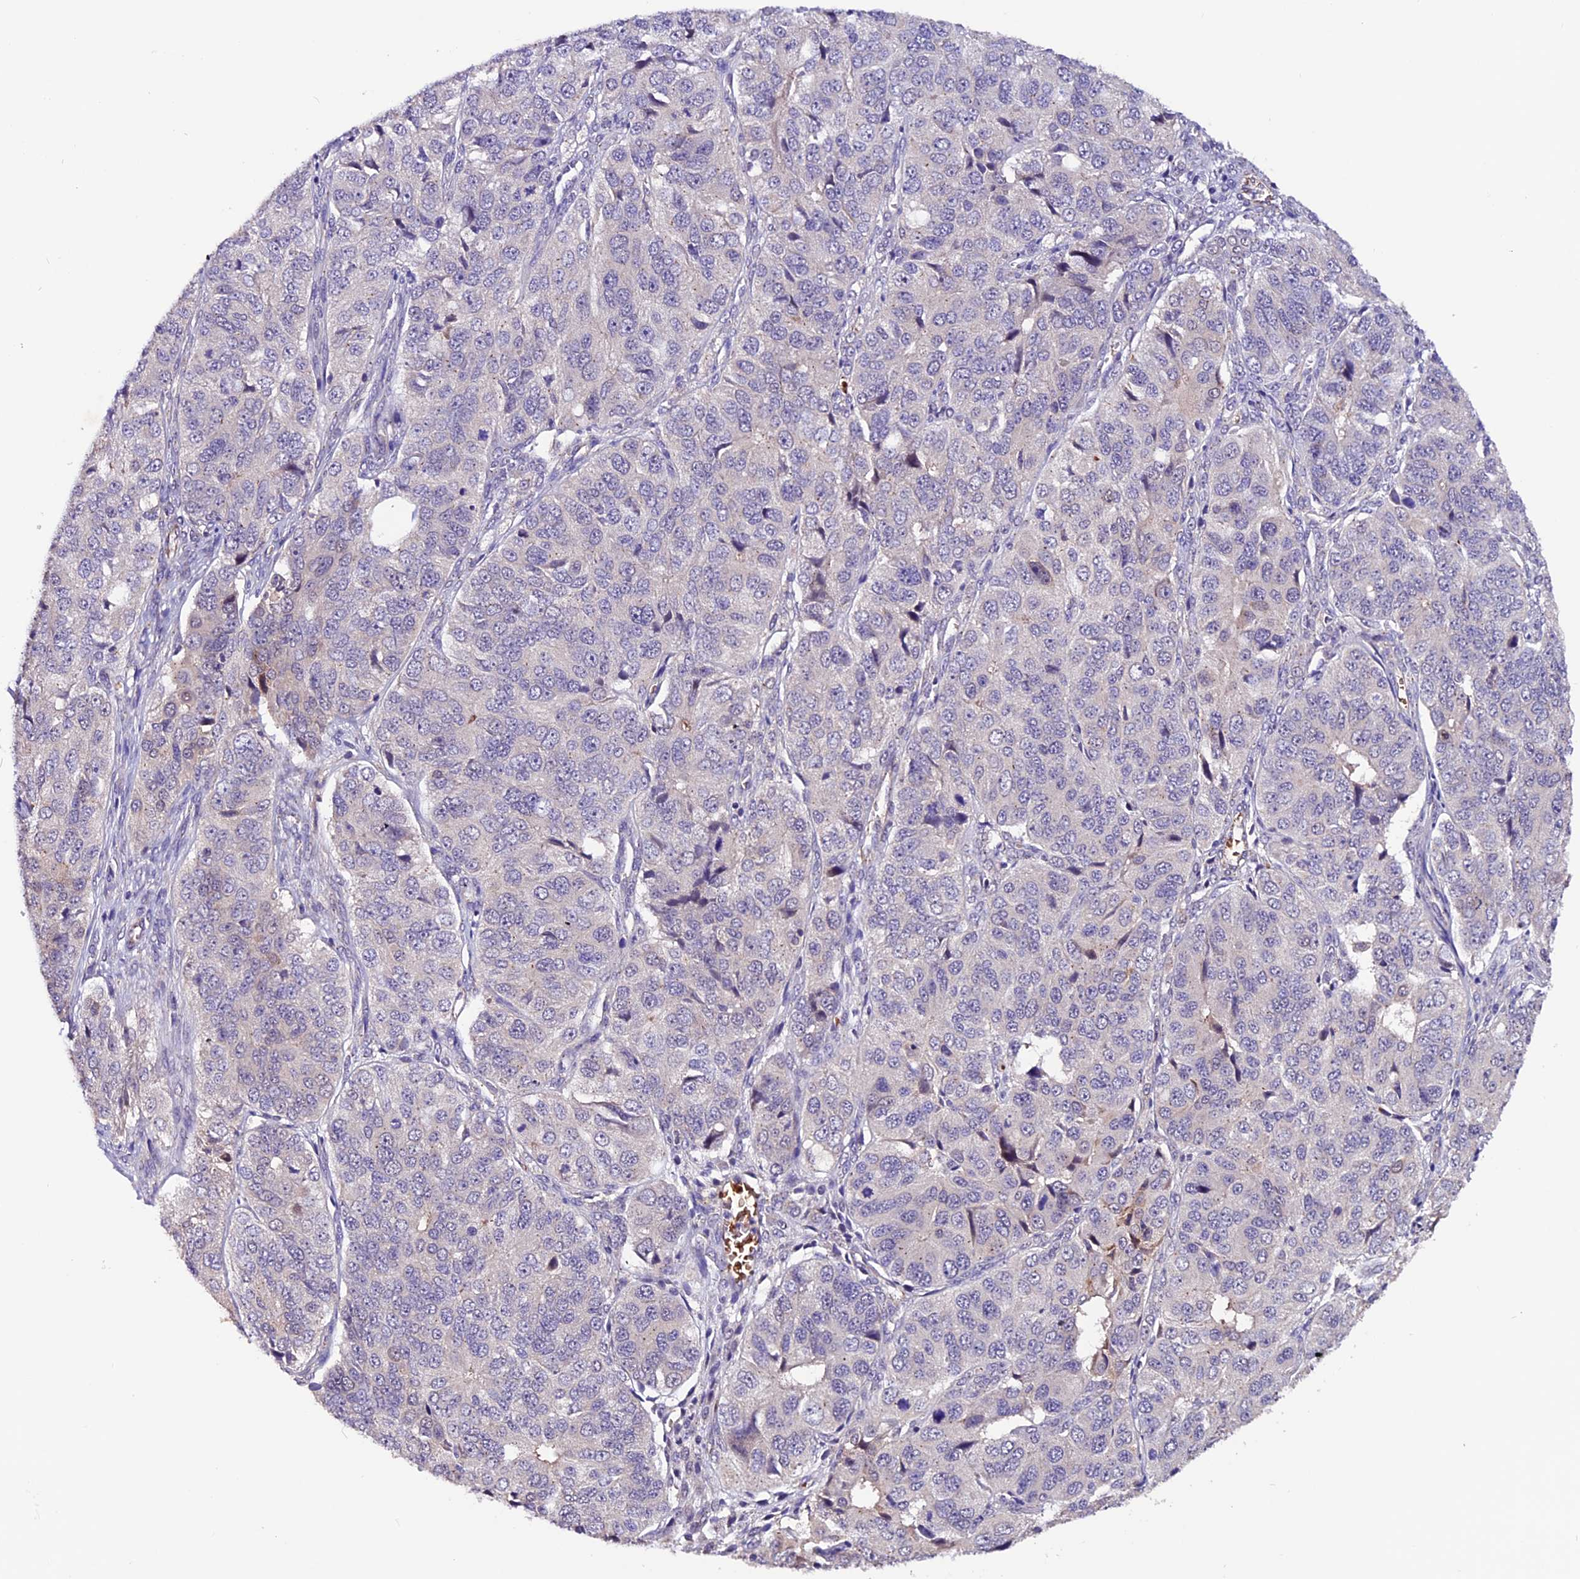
{"staining": {"intensity": "weak", "quantity": "<25%", "location": "cytoplasmic/membranous"}, "tissue": "ovarian cancer", "cell_type": "Tumor cells", "image_type": "cancer", "snomed": [{"axis": "morphology", "description": "Carcinoma, endometroid"}, {"axis": "topography", "description": "Ovary"}], "caption": "Immunohistochemical staining of ovarian cancer (endometroid carcinoma) reveals no significant staining in tumor cells.", "gene": "RINL", "patient": {"sex": "female", "age": 51}}